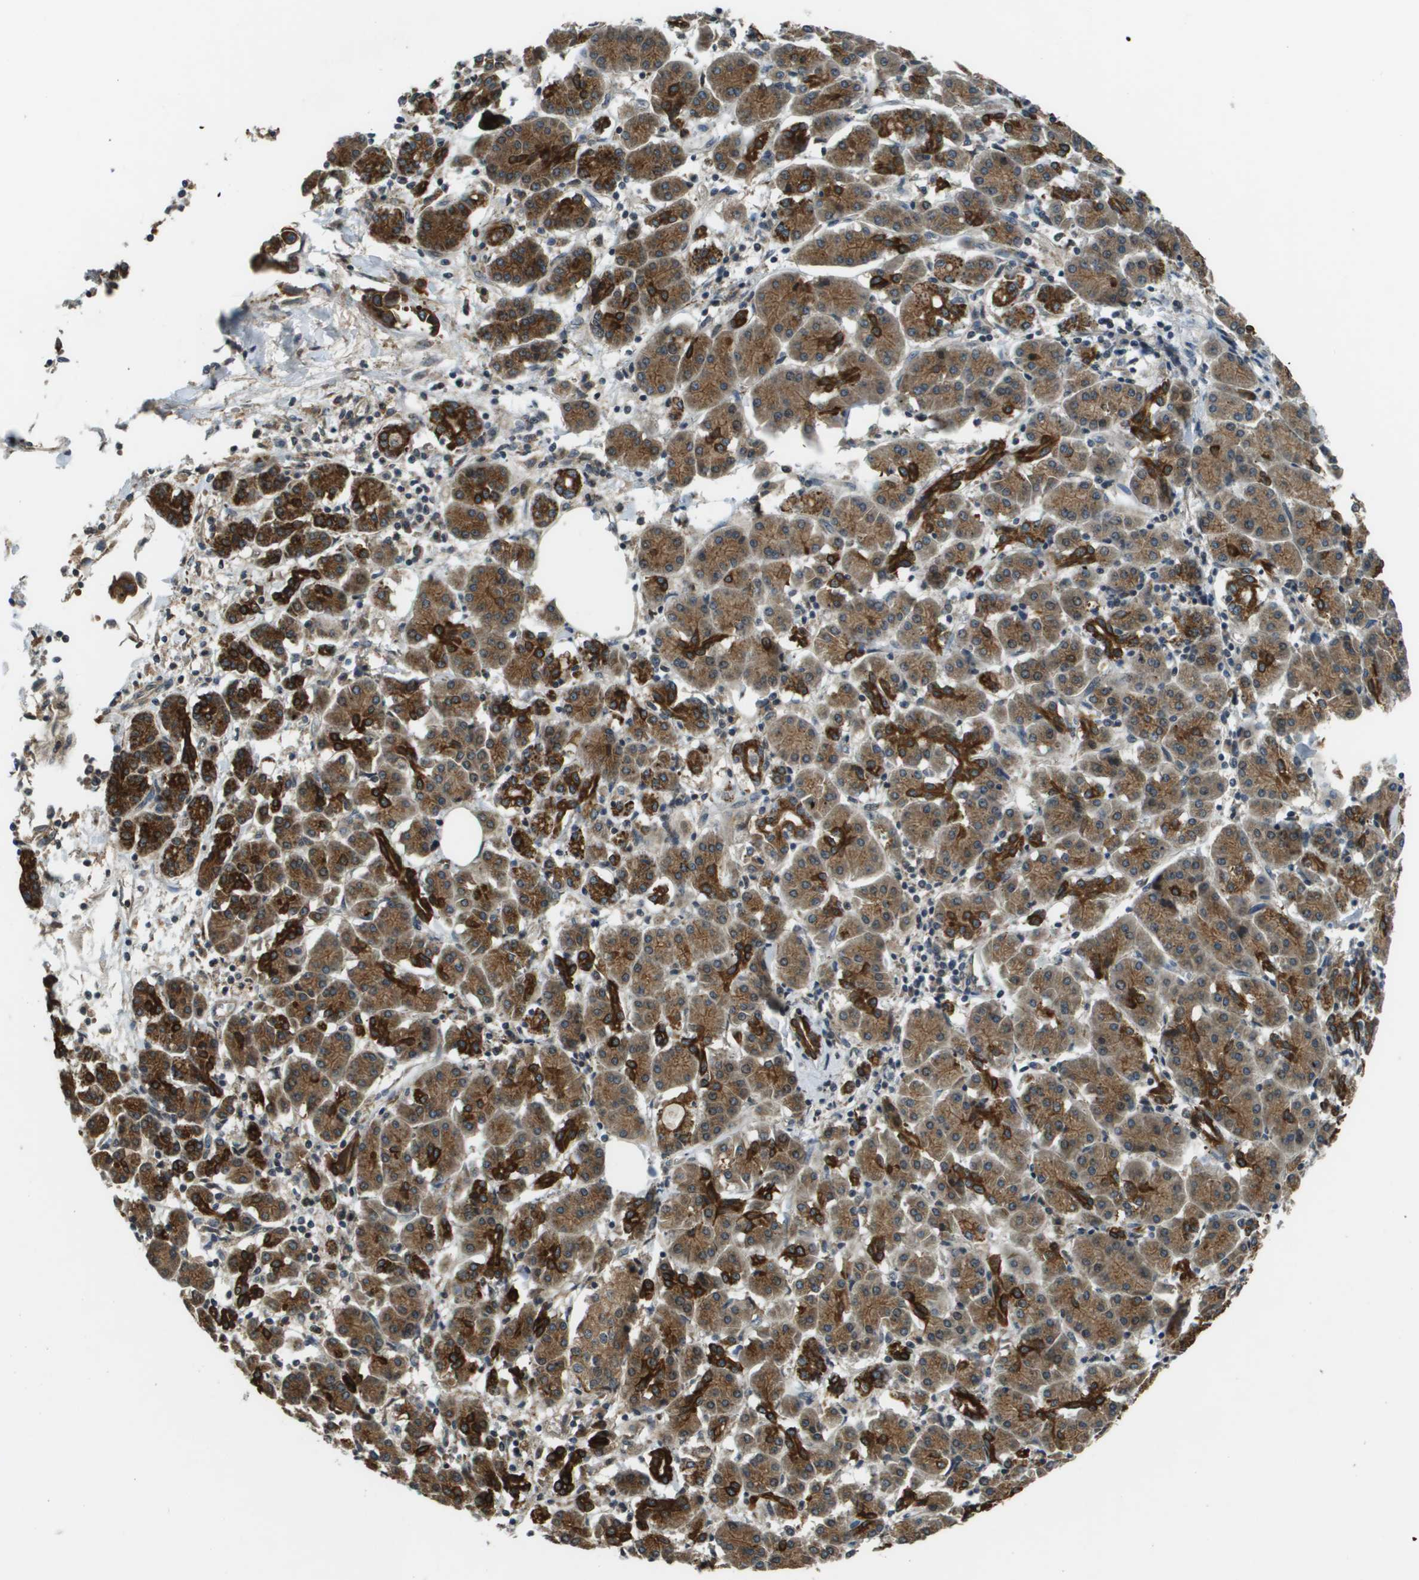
{"staining": {"intensity": "strong", "quantity": ">75%", "location": "cytoplasmic/membranous"}, "tissue": "pancreatic cancer", "cell_type": "Tumor cells", "image_type": "cancer", "snomed": [{"axis": "morphology", "description": "Adenocarcinoma, NOS"}, {"axis": "topography", "description": "Pancreas"}], "caption": "Pancreatic cancer stained for a protein (brown) demonstrates strong cytoplasmic/membranous positive expression in approximately >75% of tumor cells.", "gene": "CDKN2C", "patient": {"sex": "female", "age": 57}}